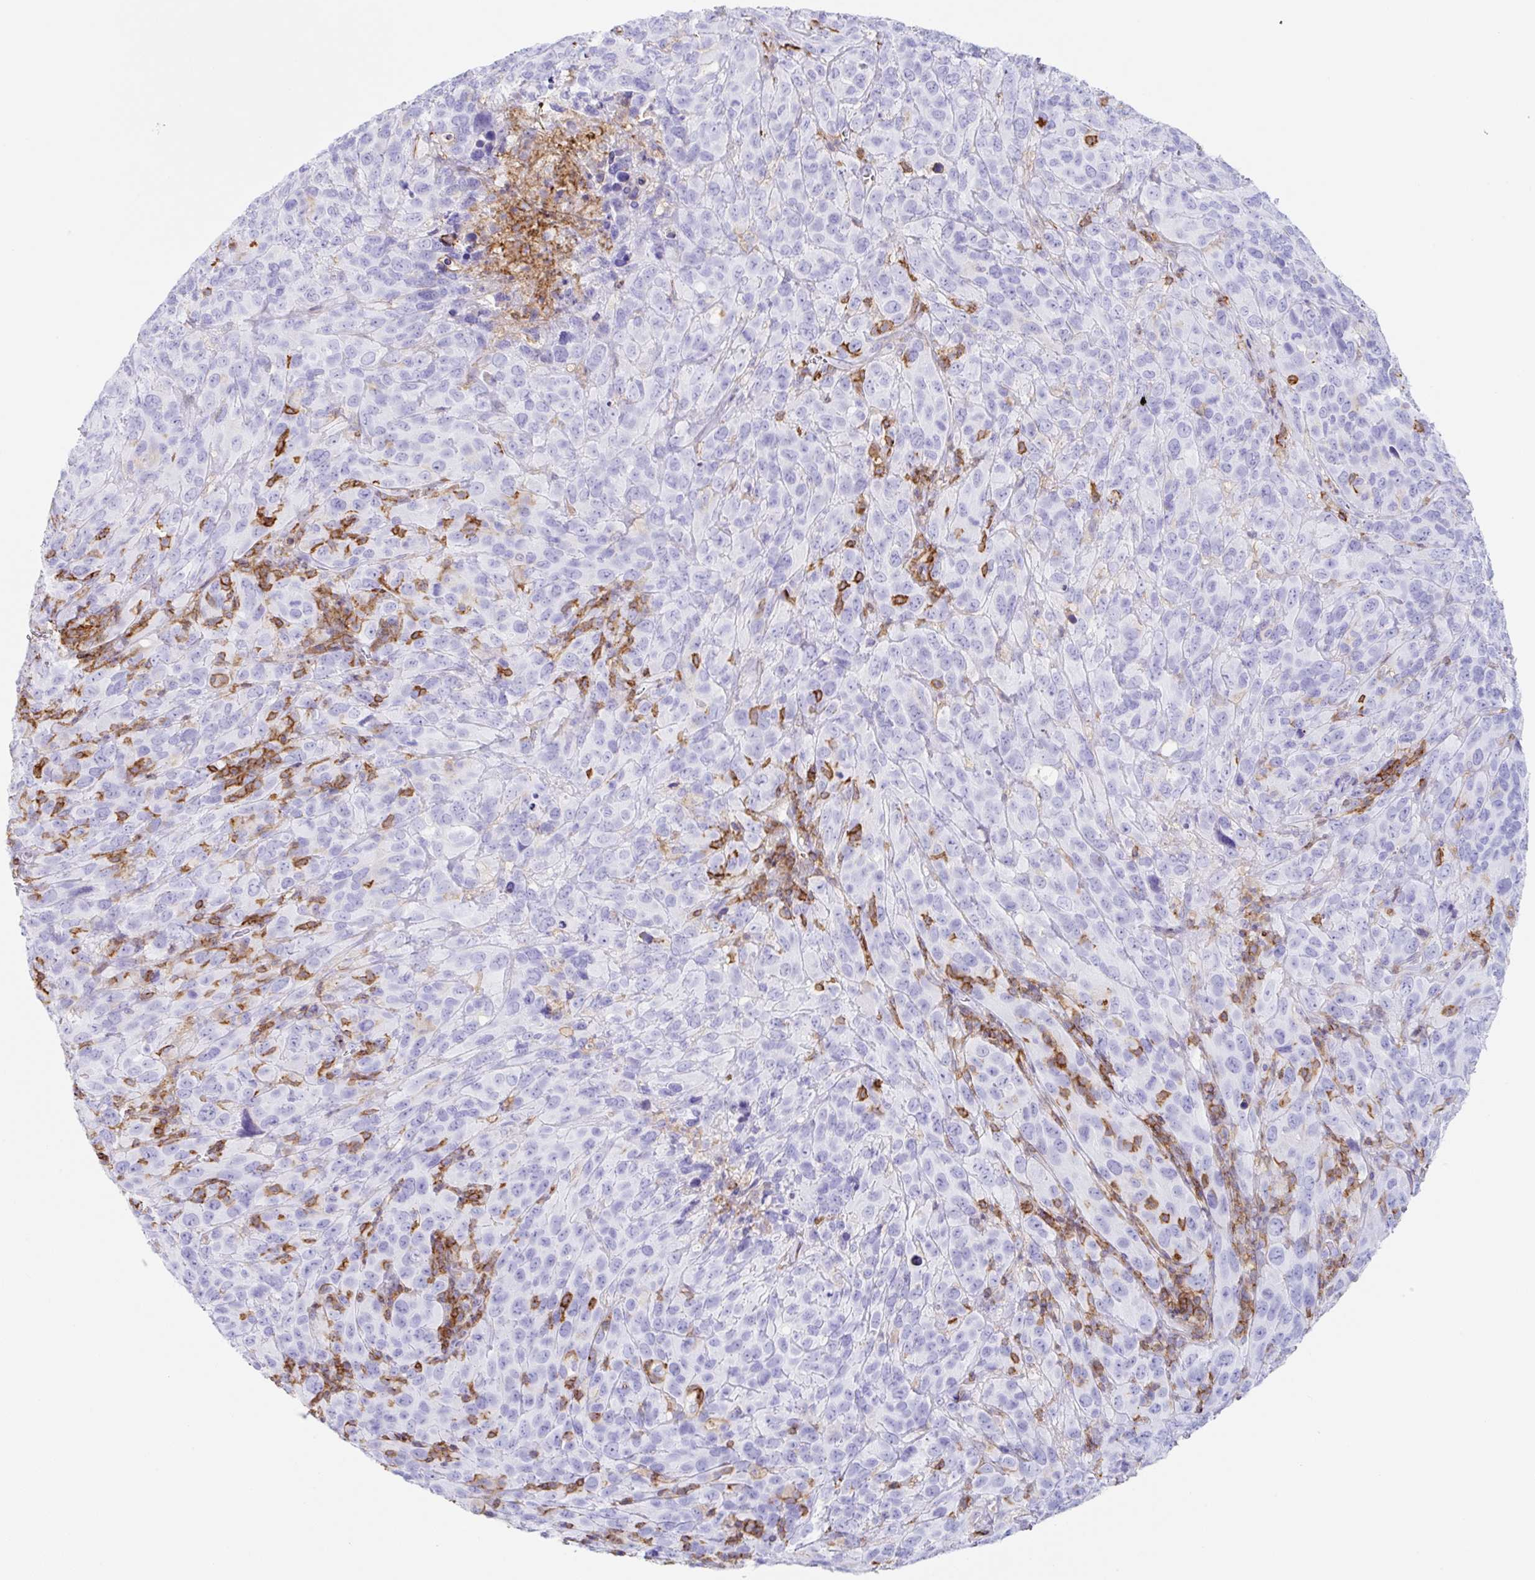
{"staining": {"intensity": "negative", "quantity": "none", "location": "none"}, "tissue": "cervical cancer", "cell_type": "Tumor cells", "image_type": "cancer", "snomed": [{"axis": "morphology", "description": "Squamous cell carcinoma, NOS"}, {"axis": "topography", "description": "Cervix"}], "caption": "This is a image of IHC staining of cervical squamous cell carcinoma, which shows no positivity in tumor cells. (DAB (3,3'-diaminobenzidine) immunohistochemistry (IHC), high magnification).", "gene": "MTTP", "patient": {"sex": "female", "age": 51}}